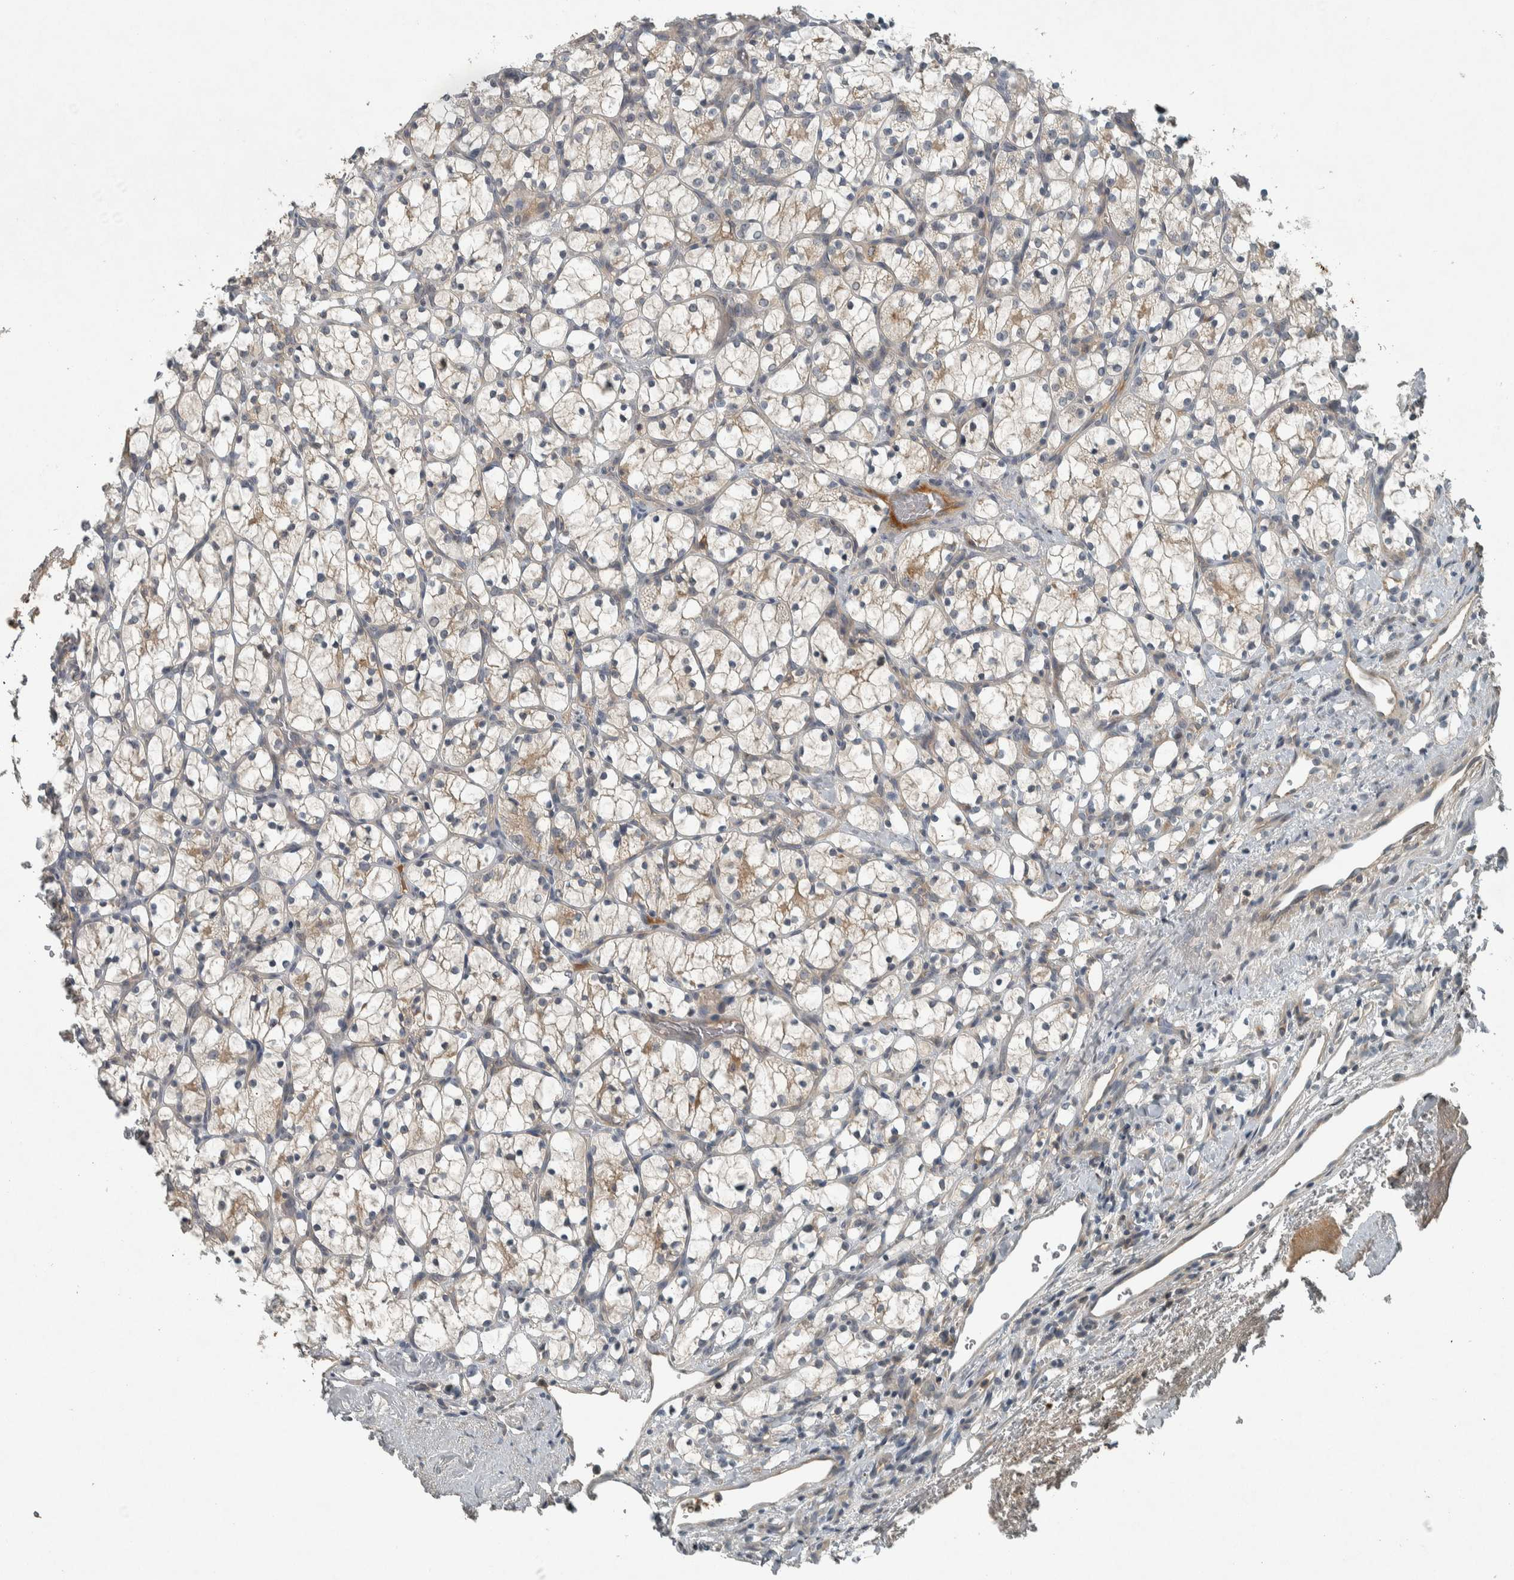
{"staining": {"intensity": "weak", "quantity": "25%-75%", "location": "cytoplasmic/membranous"}, "tissue": "renal cancer", "cell_type": "Tumor cells", "image_type": "cancer", "snomed": [{"axis": "morphology", "description": "Adenocarcinoma, NOS"}, {"axis": "topography", "description": "Kidney"}], "caption": "Immunohistochemical staining of adenocarcinoma (renal) shows low levels of weak cytoplasmic/membranous protein expression in approximately 25%-75% of tumor cells.", "gene": "CLCN2", "patient": {"sex": "female", "age": 69}}